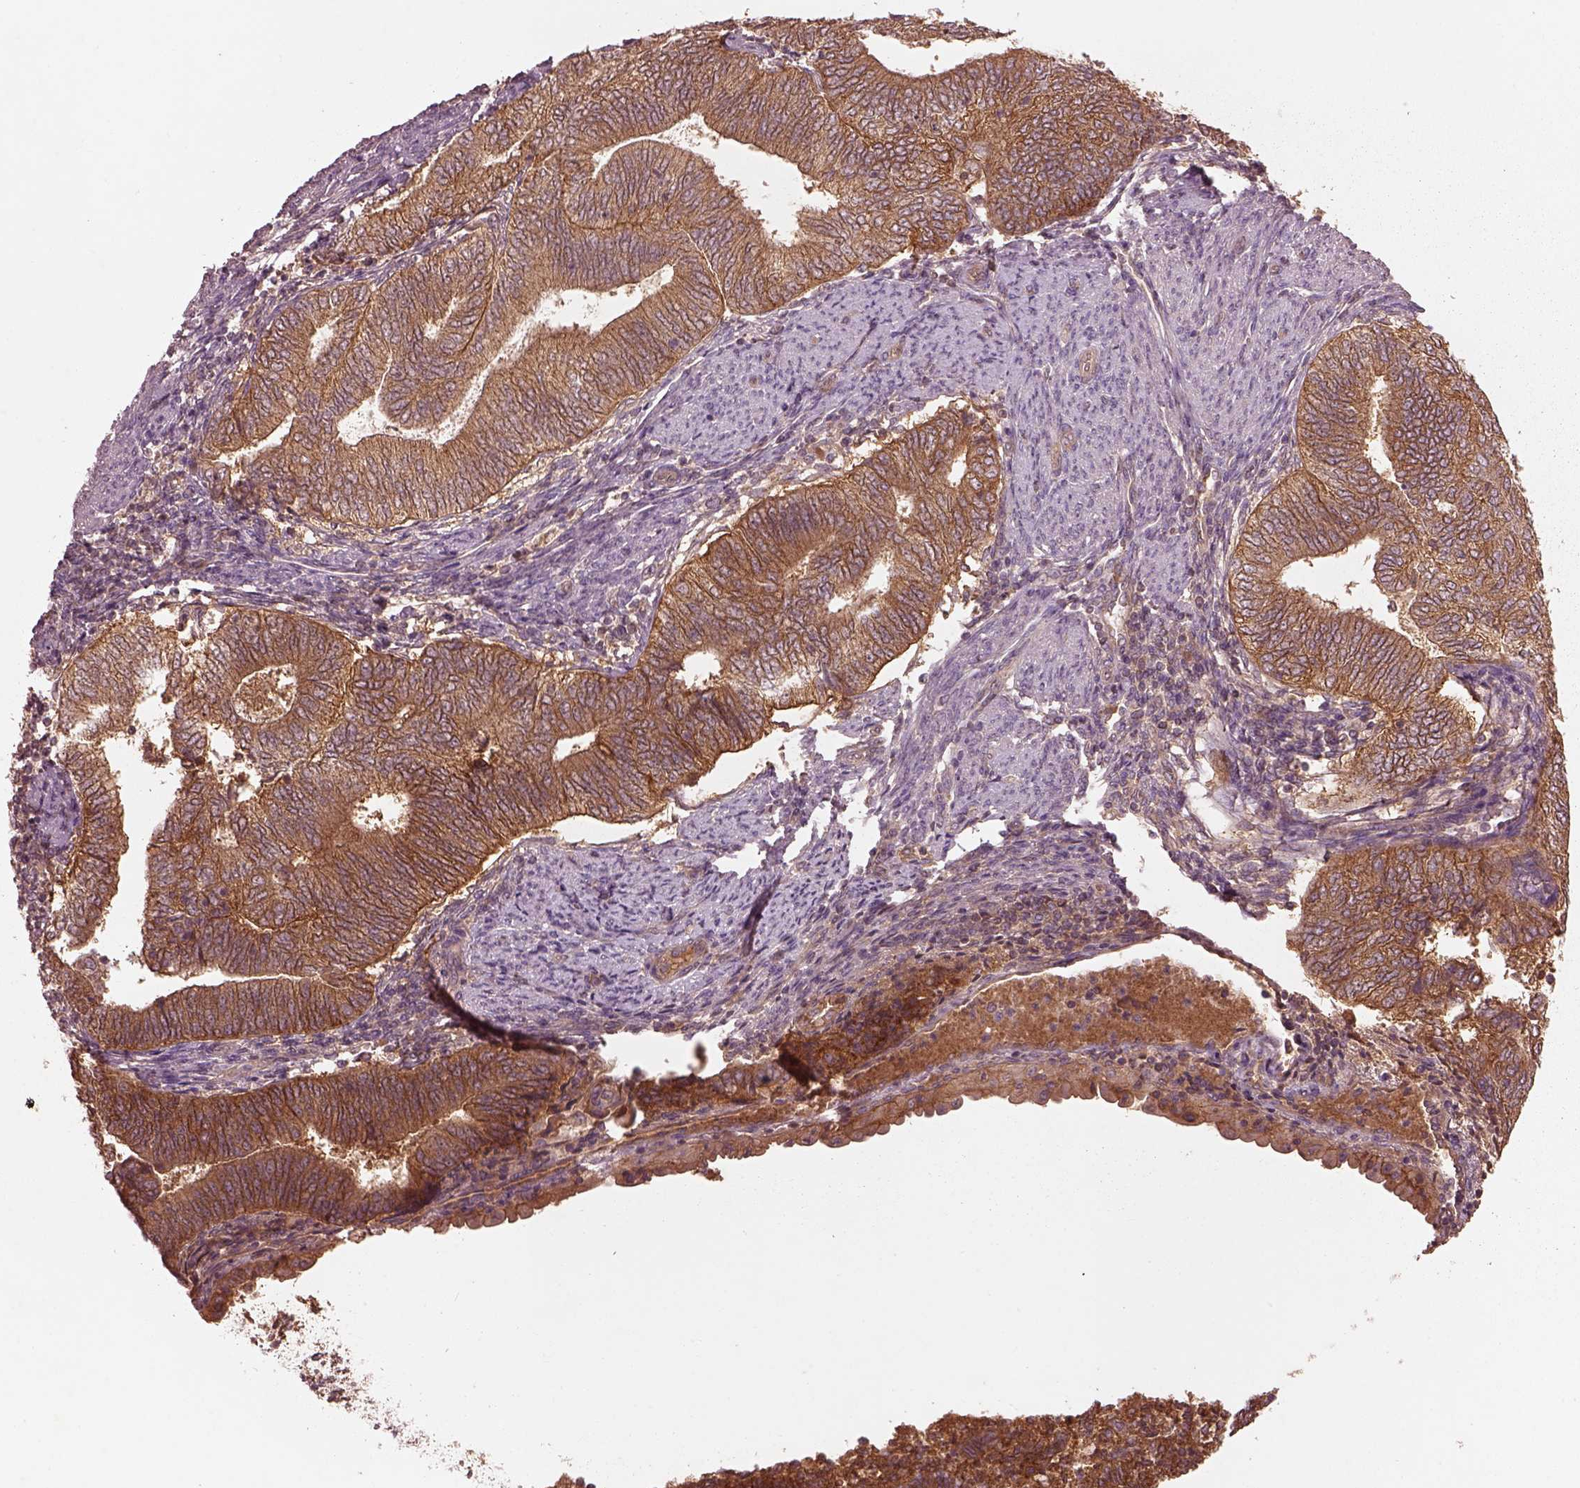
{"staining": {"intensity": "moderate", "quantity": ">75%", "location": "cytoplasmic/membranous"}, "tissue": "endometrial cancer", "cell_type": "Tumor cells", "image_type": "cancer", "snomed": [{"axis": "morphology", "description": "Adenocarcinoma, NOS"}, {"axis": "topography", "description": "Endometrium"}], "caption": "Protein staining exhibits moderate cytoplasmic/membranous expression in approximately >75% of tumor cells in endometrial adenocarcinoma.", "gene": "FAM234A", "patient": {"sex": "female", "age": 65}}